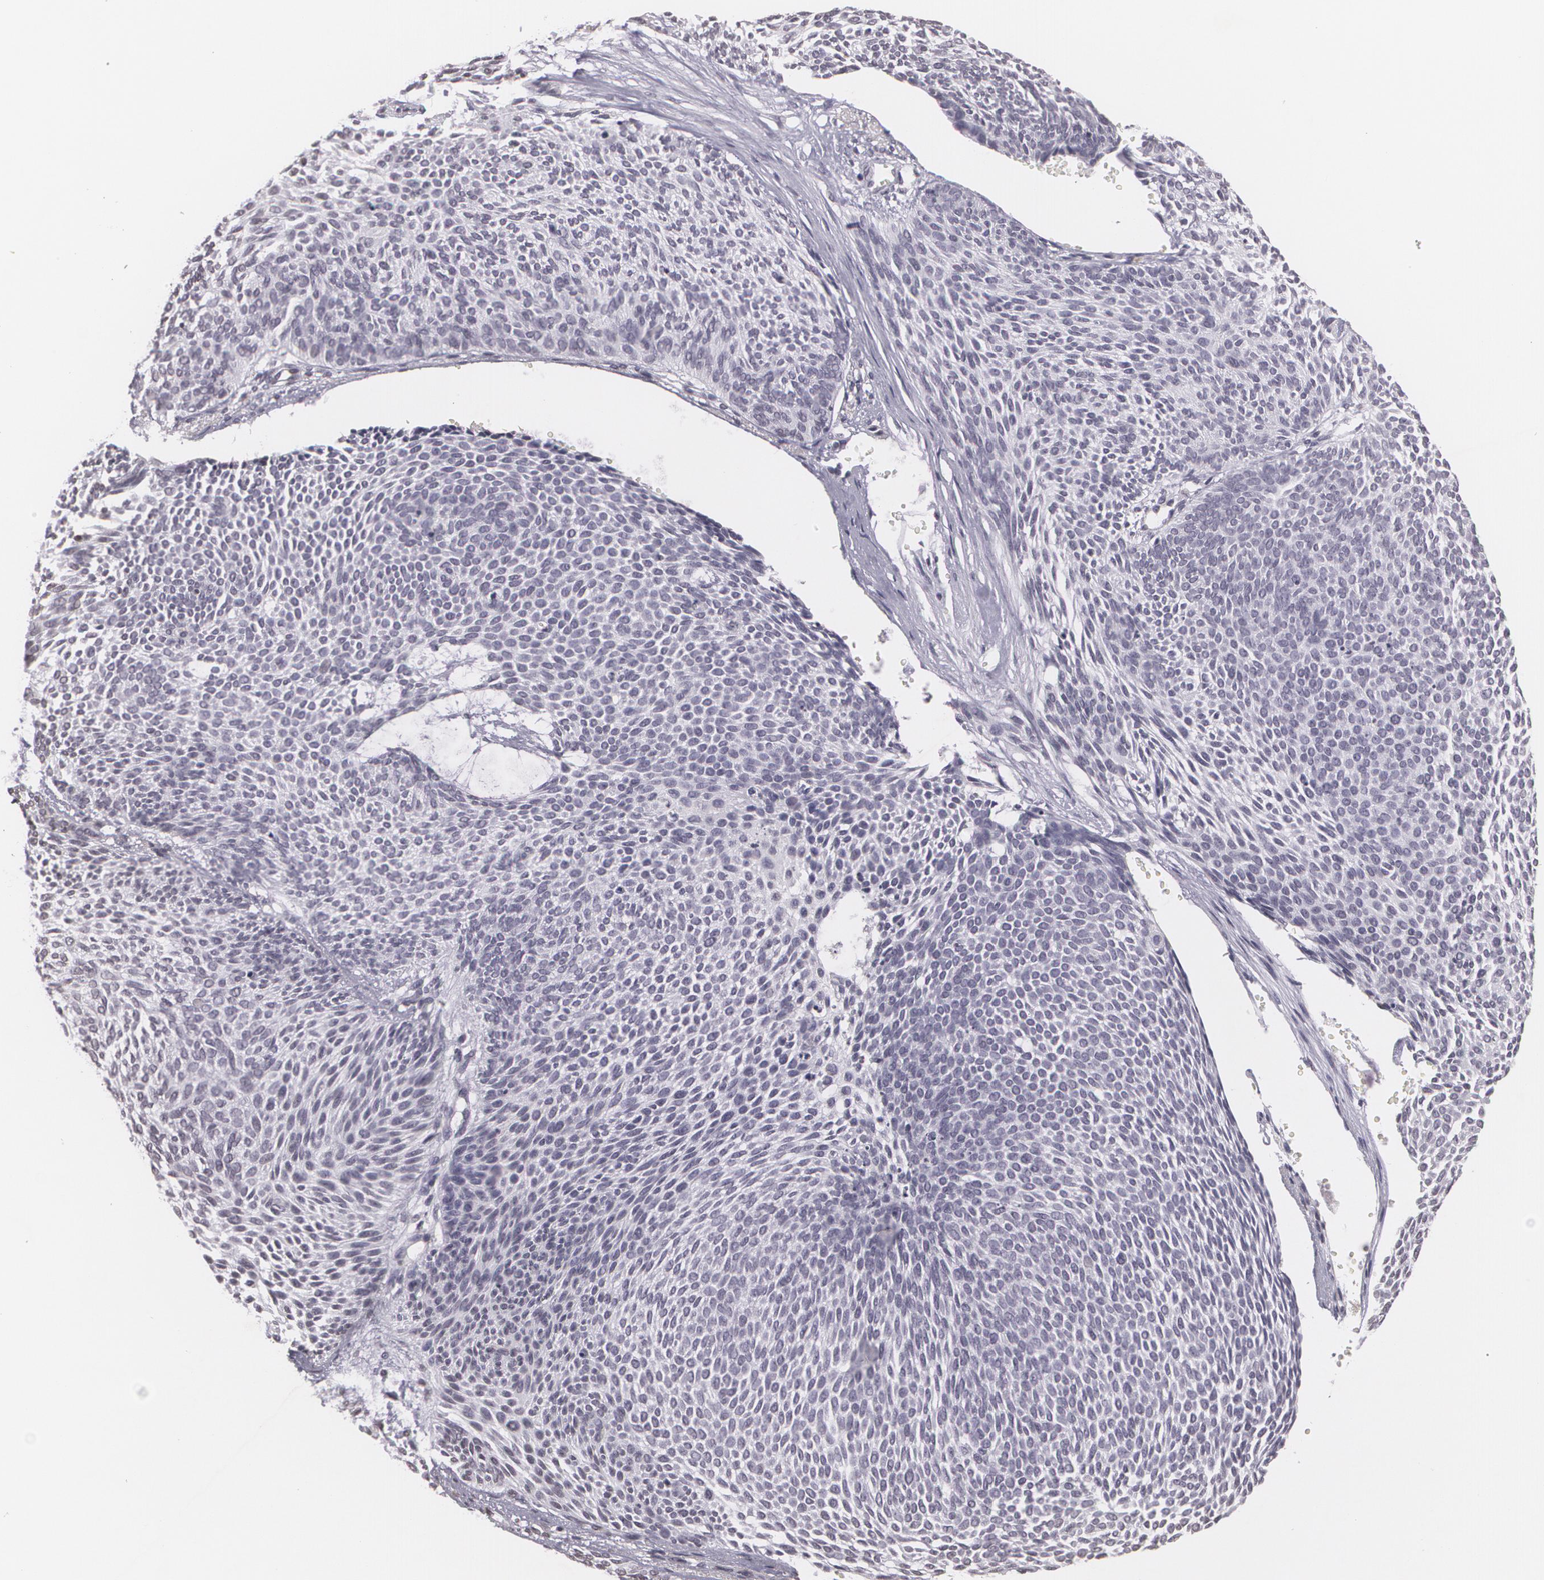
{"staining": {"intensity": "negative", "quantity": "none", "location": "none"}, "tissue": "skin cancer", "cell_type": "Tumor cells", "image_type": "cancer", "snomed": [{"axis": "morphology", "description": "Basal cell carcinoma"}, {"axis": "topography", "description": "Skin"}], "caption": "Skin cancer (basal cell carcinoma) stained for a protein using immunohistochemistry (IHC) displays no positivity tumor cells.", "gene": "MUC1", "patient": {"sex": "male", "age": 84}}